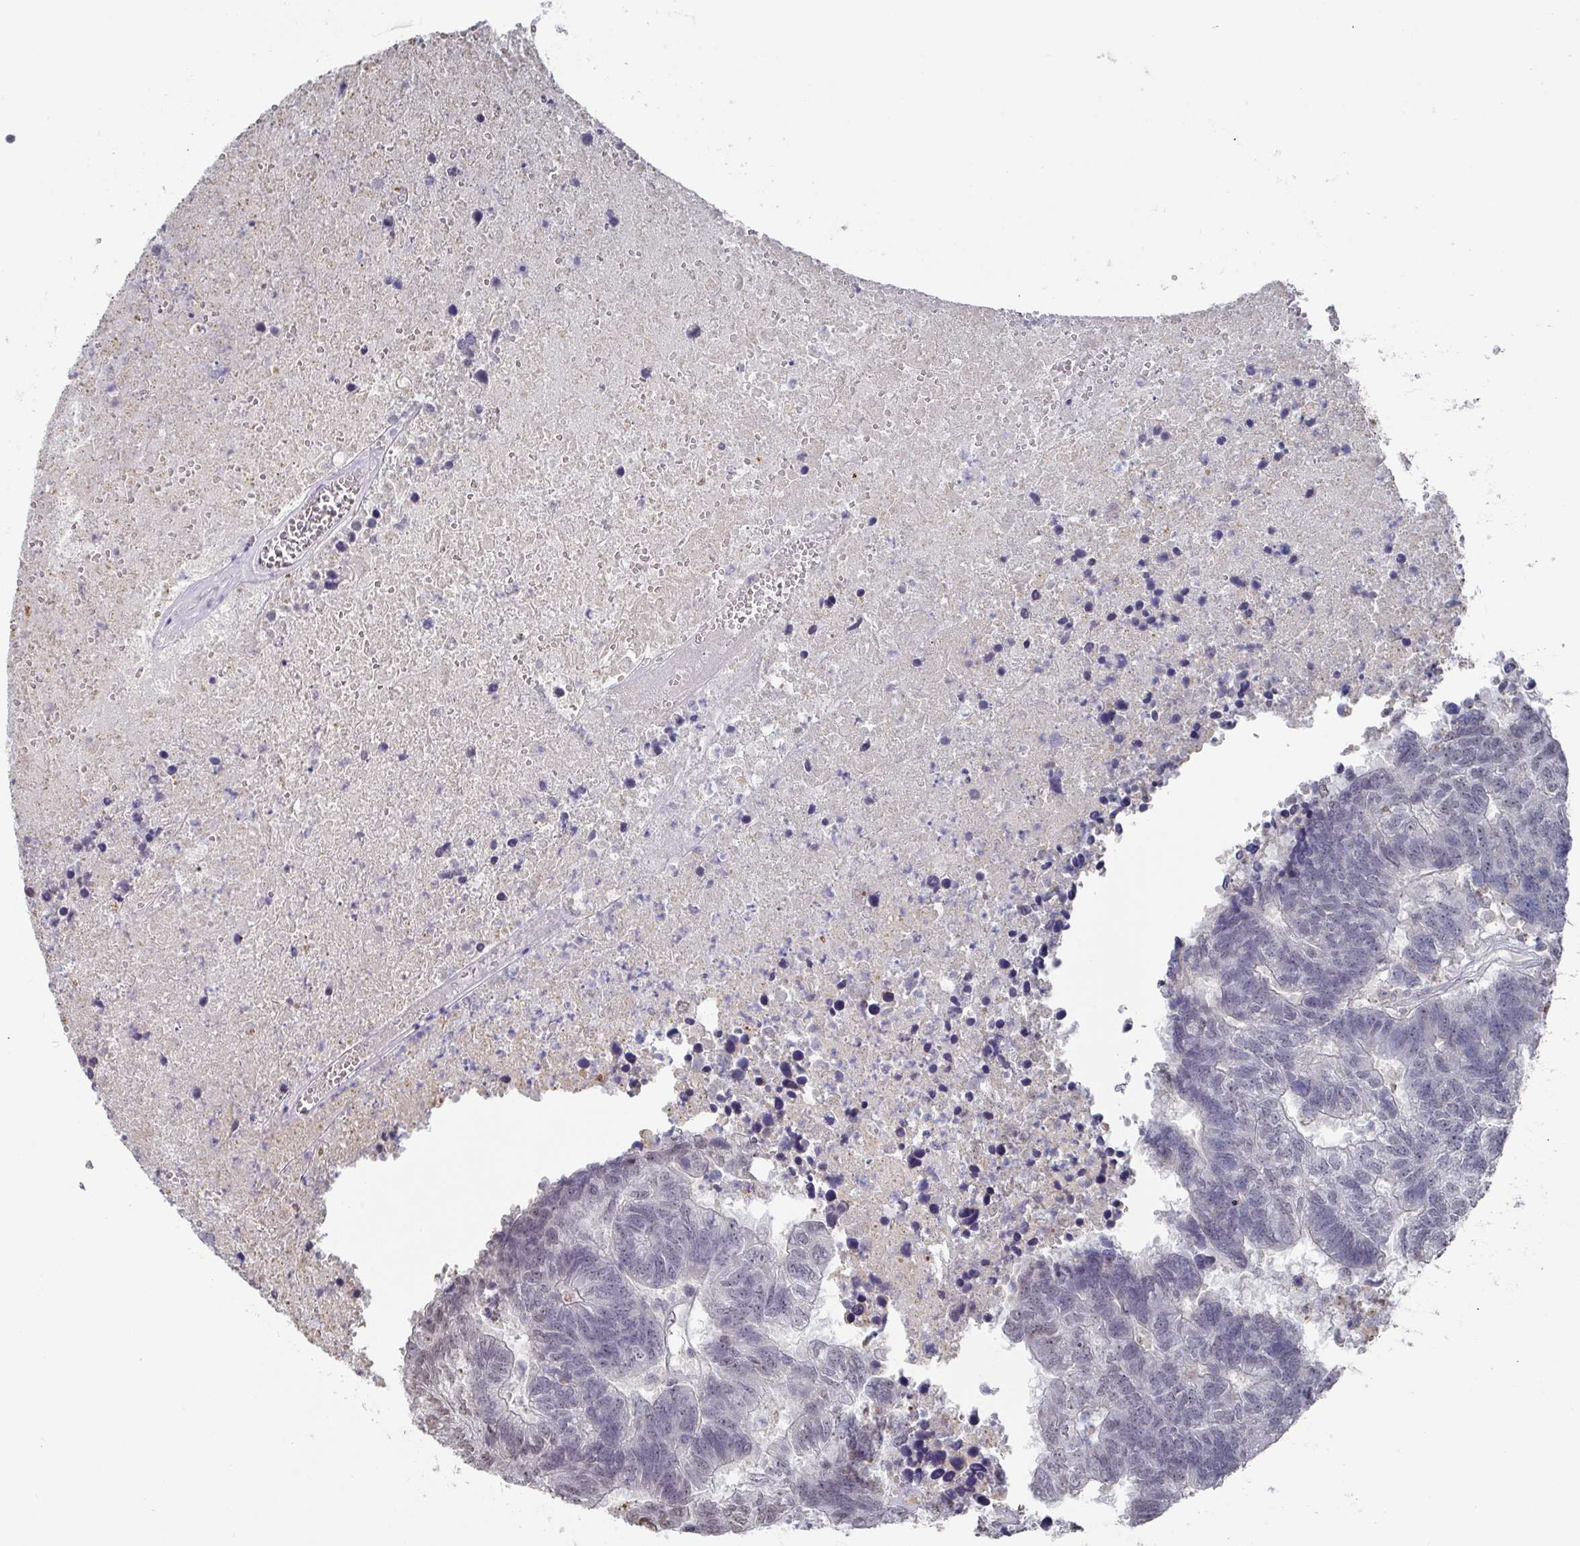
{"staining": {"intensity": "weak", "quantity": "<25%", "location": "nuclear"}, "tissue": "colorectal cancer", "cell_type": "Tumor cells", "image_type": "cancer", "snomed": [{"axis": "morphology", "description": "Adenocarcinoma, NOS"}, {"axis": "topography", "description": "Colon"}], "caption": "Immunohistochemical staining of human colorectal cancer displays no significant positivity in tumor cells.", "gene": "ZNF654", "patient": {"sex": "female", "age": 48}}